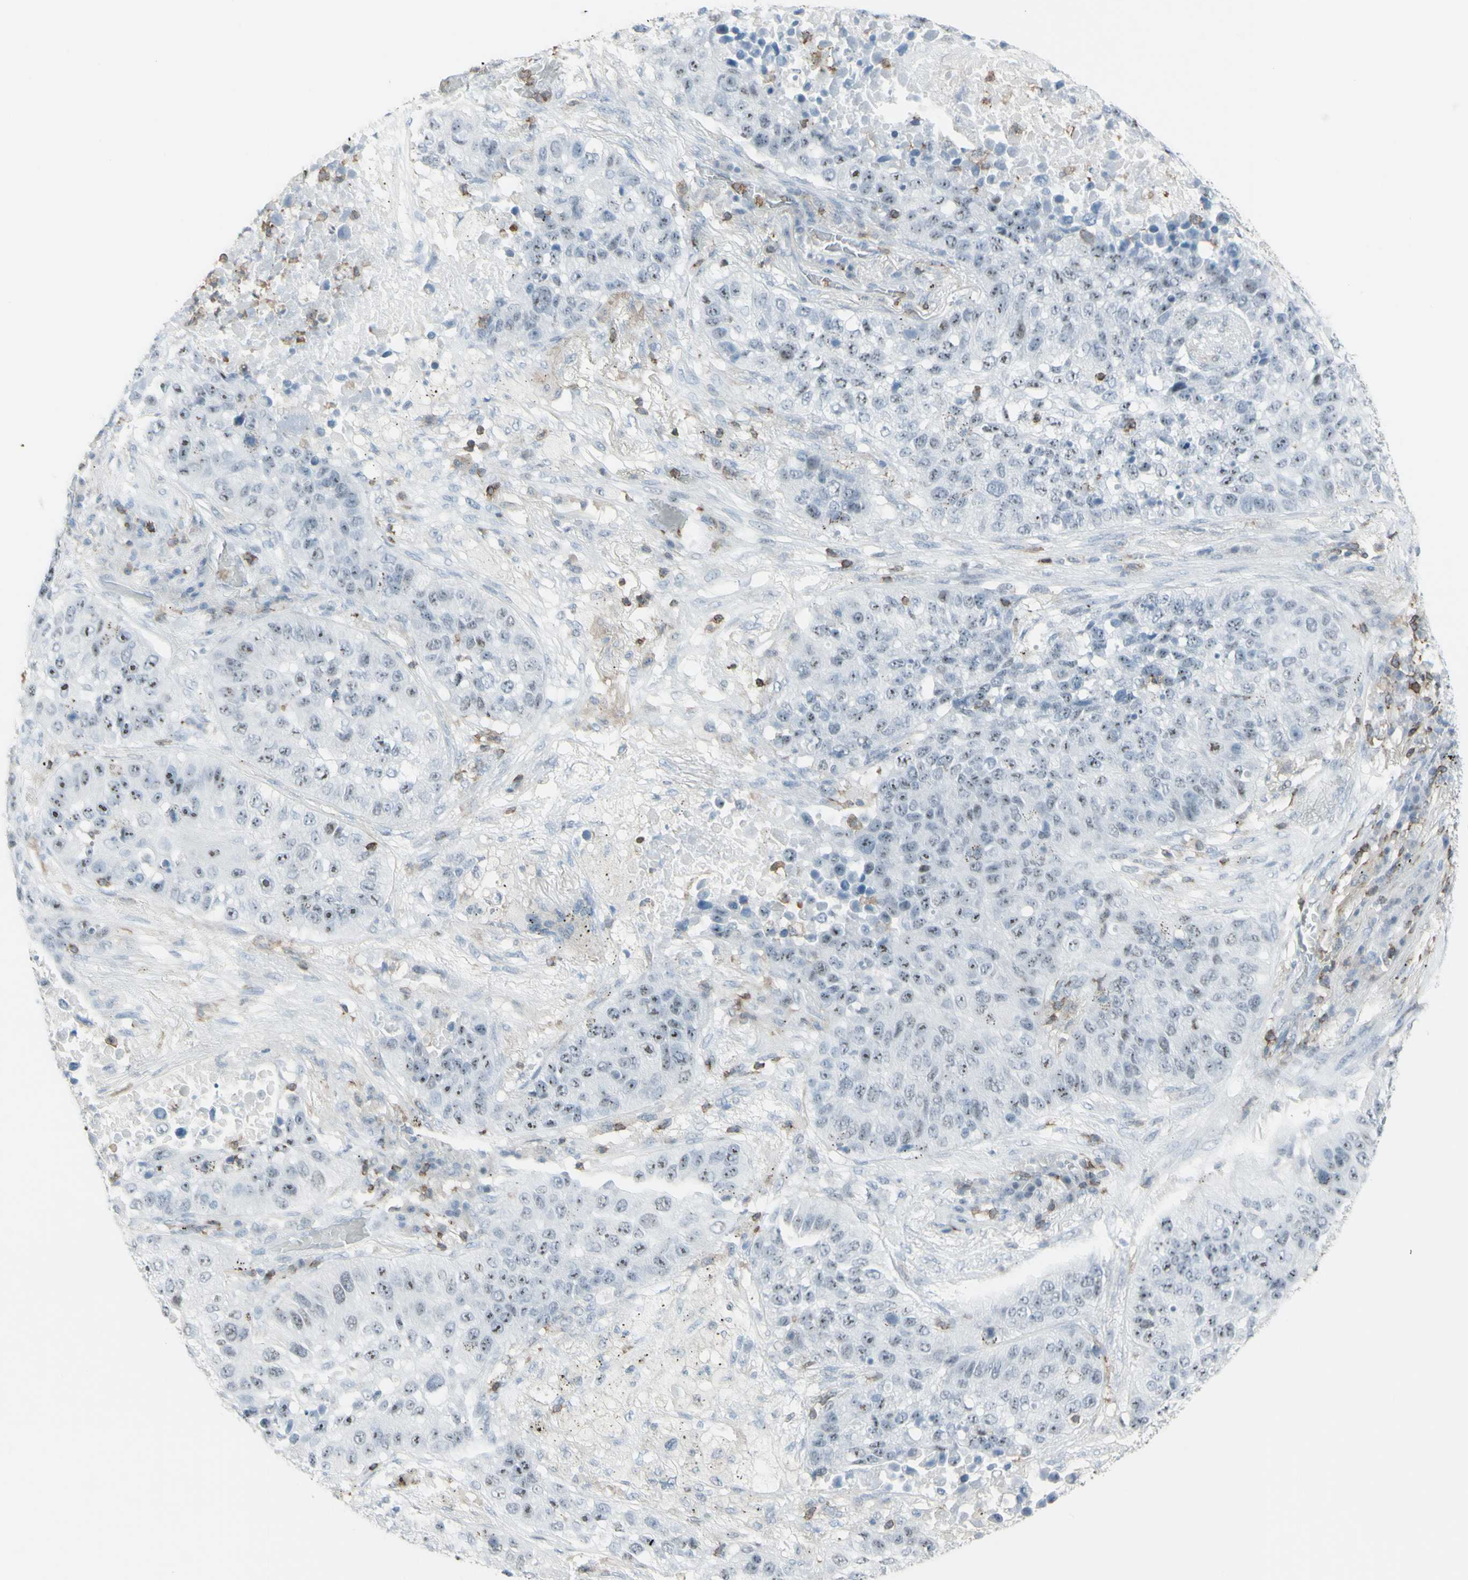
{"staining": {"intensity": "negative", "quantity": "none", "location": "none"}, "tissue": "lung cancer", "cell_type": "Tumor cells", "image_type": "cancer", "snomed": [{"axis": "morphology", "description": "Squamous cell carcinoma, NOS"}, {"axis": "topography", "description": "Lung"}], "caption": "Immunohistochemistry image of human squamous cell carcinoma (lung) stained for a protein (brown), which demonstrates no positivity in tumor cells.", "gene": "NRG1", "patient": {"sex": "male", "age": 57}}